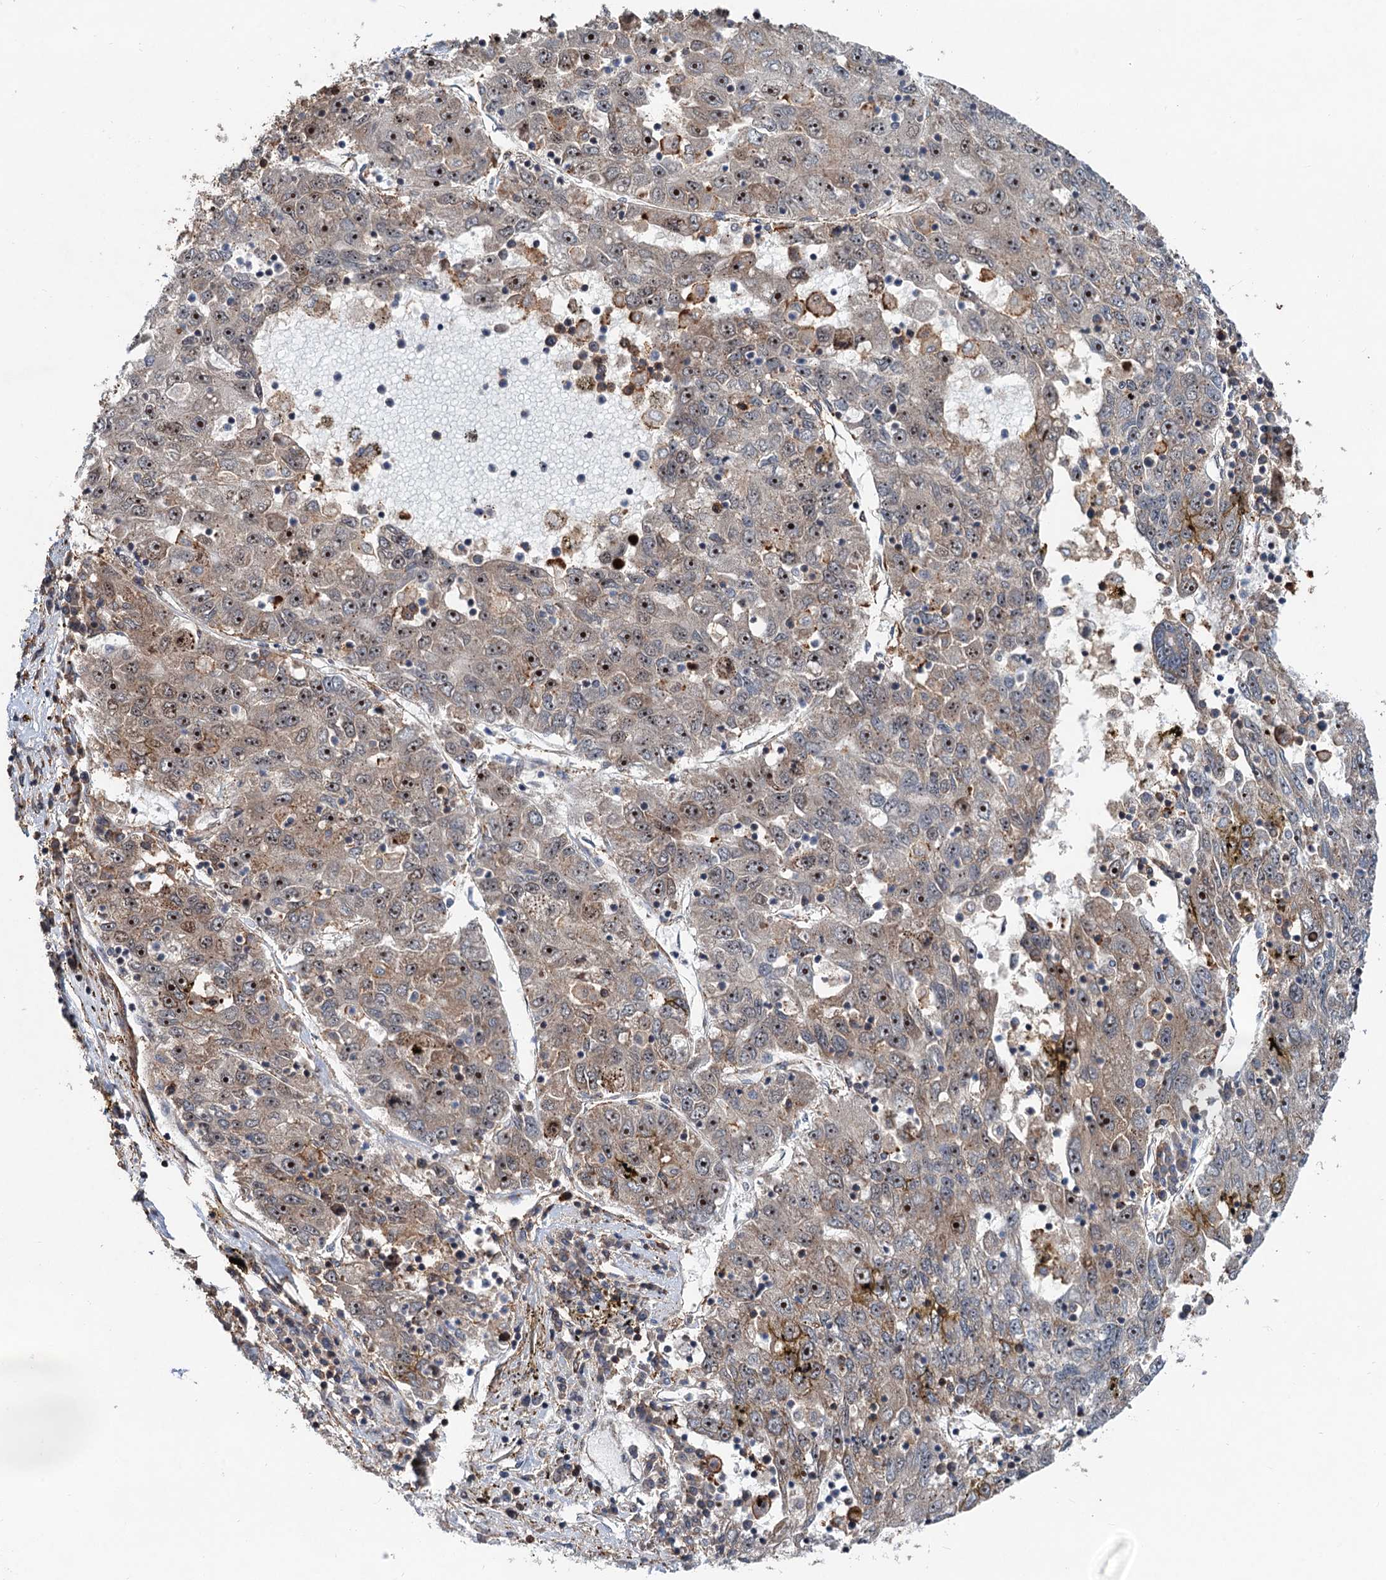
{"staining": {"intensity": "moderate", "quantity": ">75%", "location": "cytoplasmic/membranous,nuclear"}, "tissue": "liver cancer", "cell_type": "Tumor cells", "image_type": "cancer", "snomed": [{"axis": "morphology", "description": "Carcinoma, Hepatocellular, NOS"}, {"axis": "topography", "description": "Liver"}], "caption": "A histopathology image showing moderate cytoplasmic/membranous and nuclear expression in about >75% of tumor cells in liver cancer (hepatocellular carcinoma), as visualized by brown immunohistochemical staining.", "gene": "TMA16", "patient": {"sex": "male", "age": 49}}